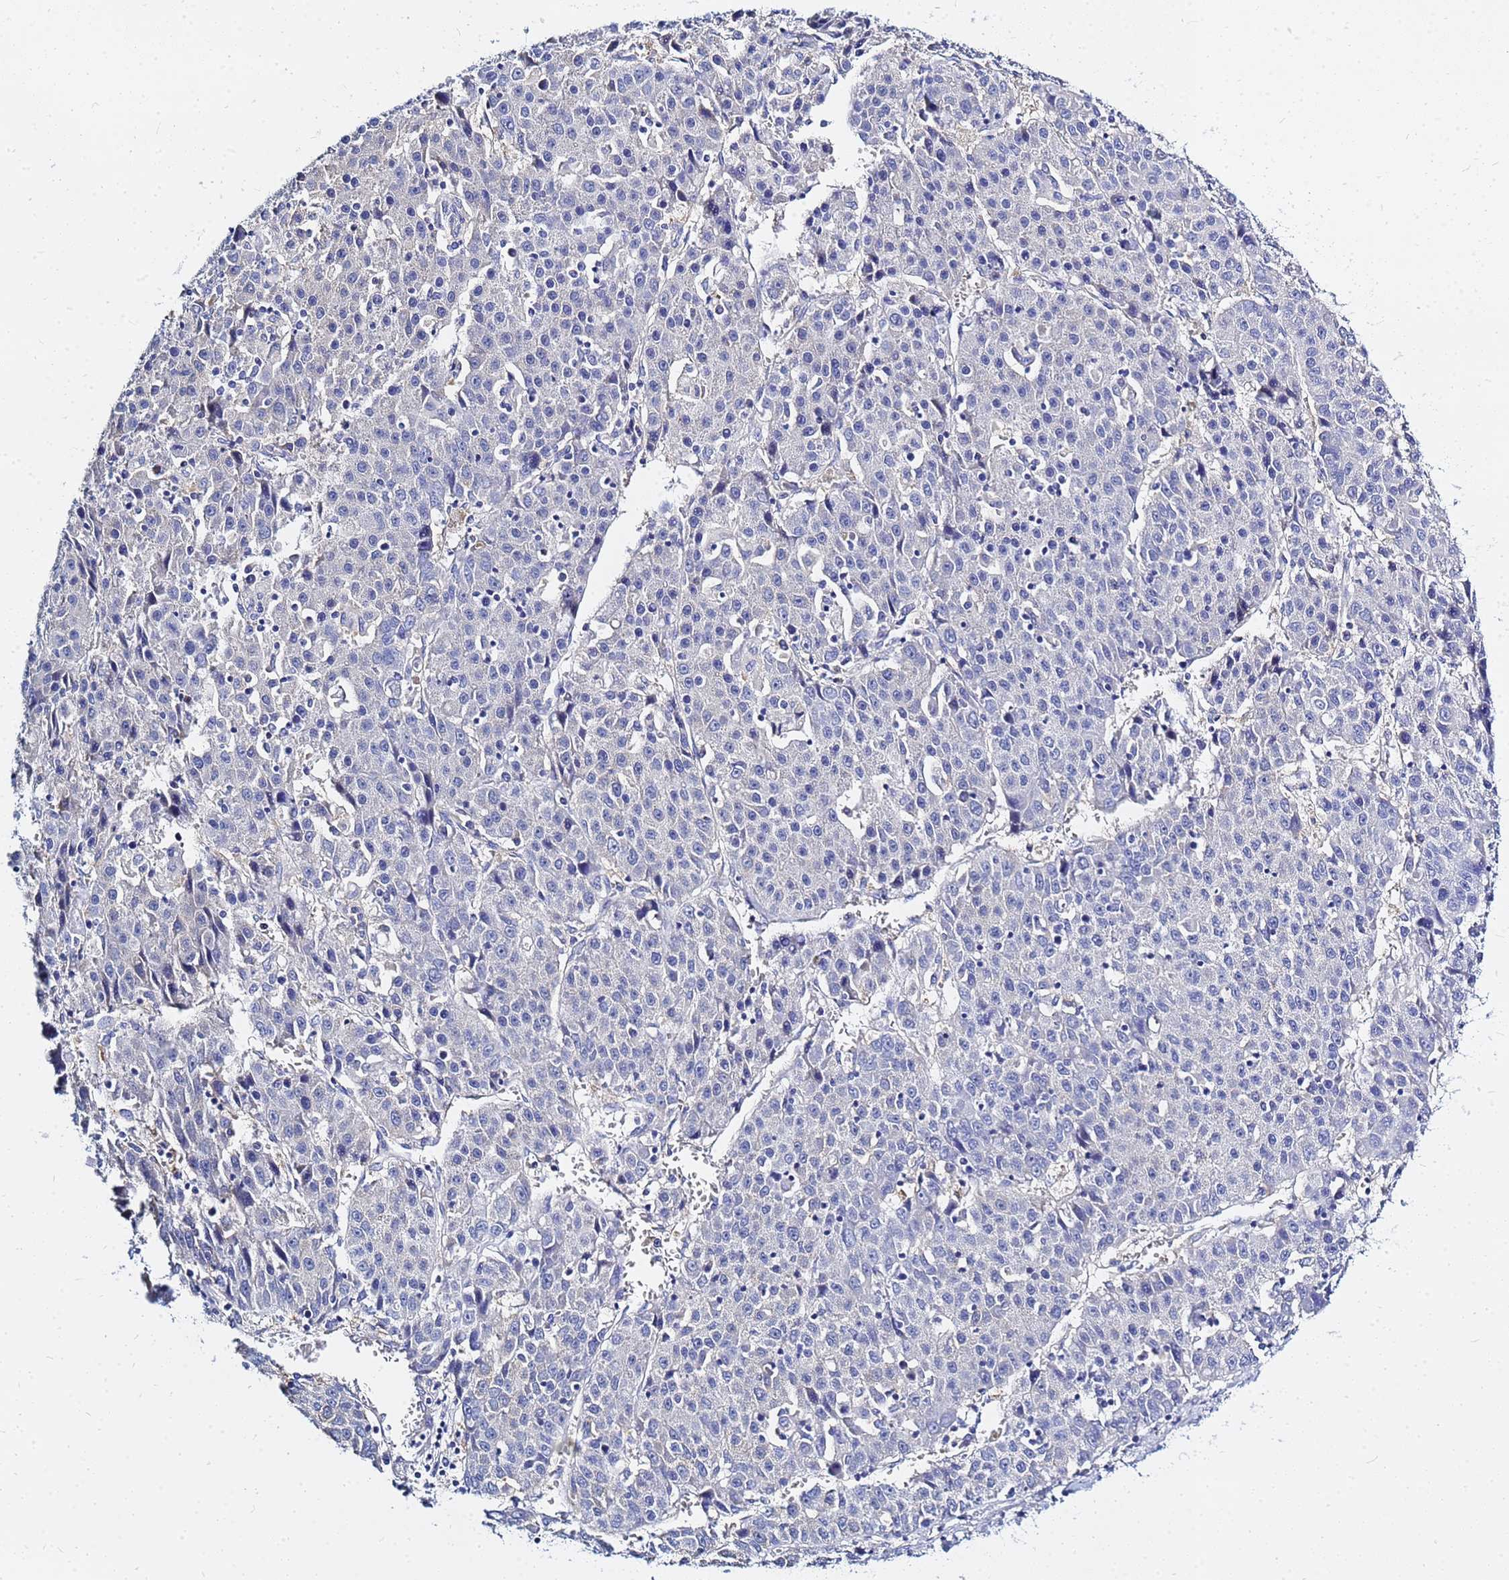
{"staining": {"intensity": "negative", "quantity": "none", "location": "none"}, "tissue": "liver cancer", "cell_type": "Tumor cells", "image_type": "cancer", "snomed": [{"axis": "morphology", "description": "Carcinoma, Hepatocellular, NOS"}, {"axis": "topography", "description": "Liver"}], "caption": "Immunohistochemical staining of liver cancer (hepatocellular carcinoma) exhibits no significant staining in tumor cells.", "gene": "ZNF552", "patient": {"sex": "female", "age": 53}}